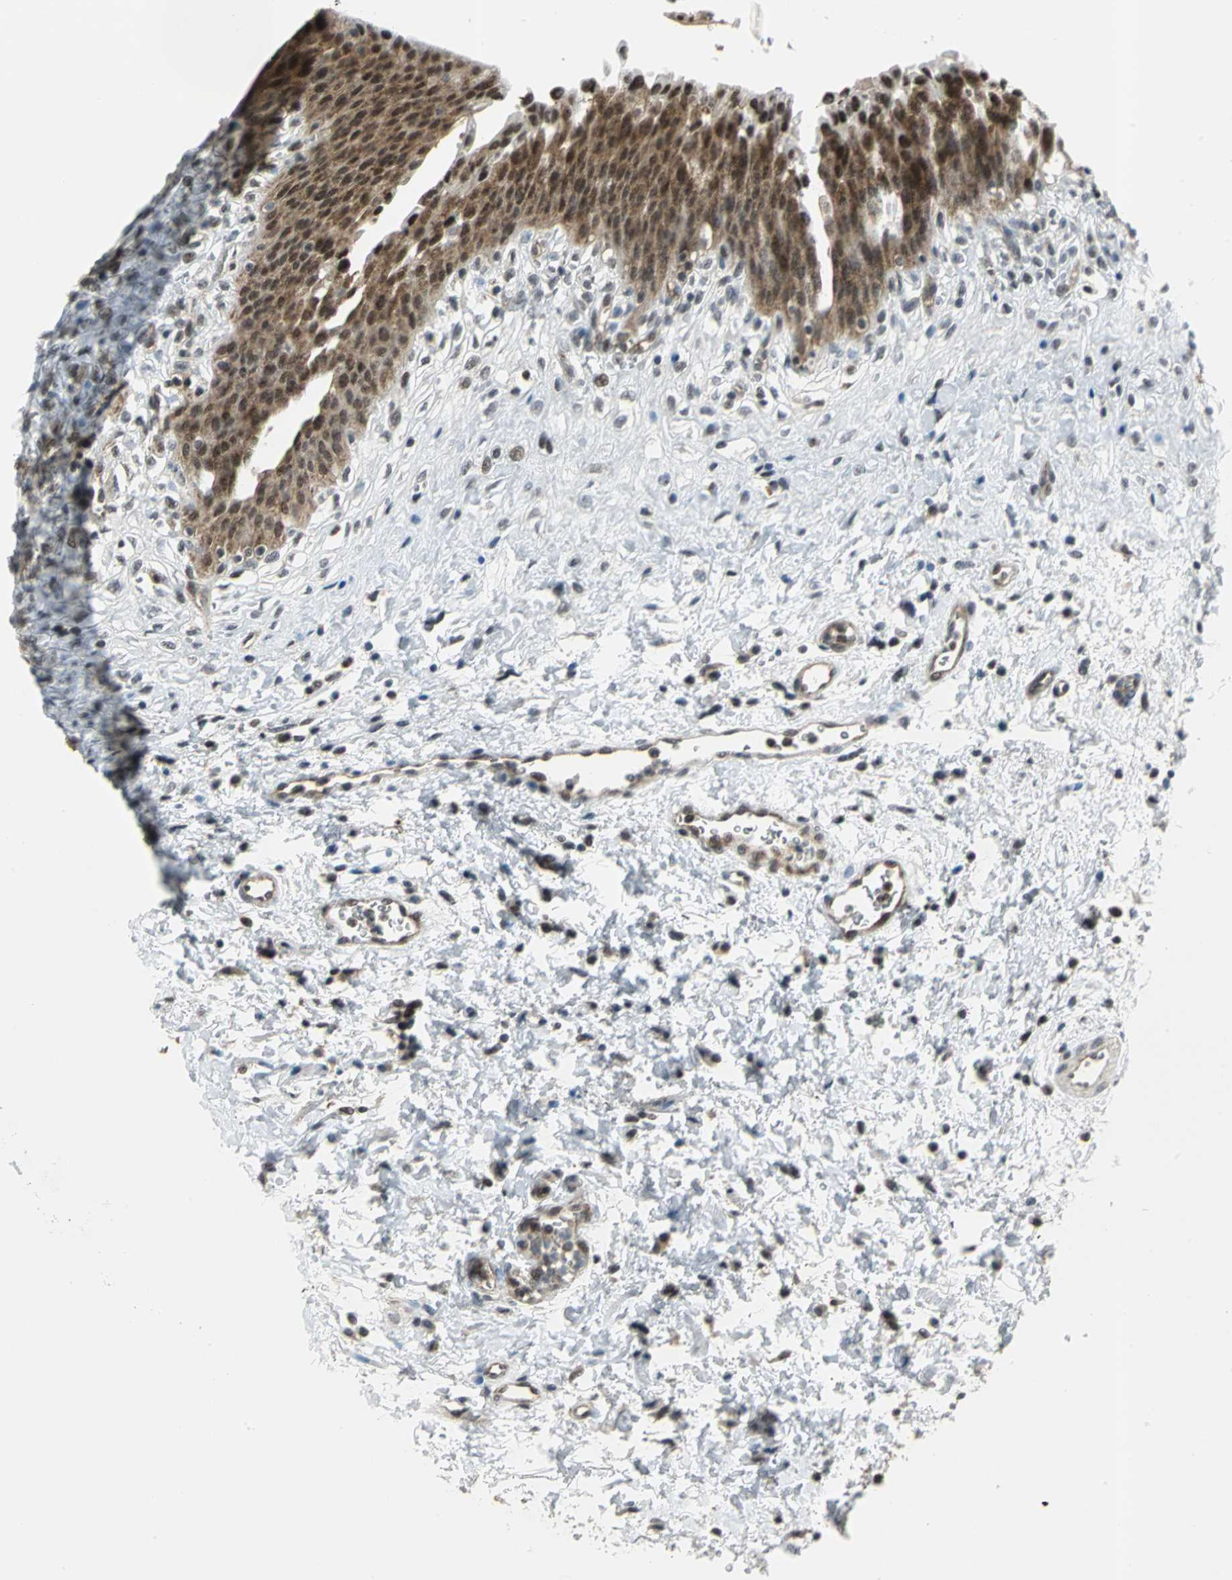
{"staining": {"intensity": "moderate", "quantity": ">75%", "location": "cytoplasmic/membranous,nuclear"}, "tissue": "urinary bladder", "cell_type": "Urothelial cells", "image_type": "normal", "snomed": [{"axis": "morphology", "description": "Normal tissue, NOS"}, {"axis": "morphology", "description": "Dysplasia, NOS"}, {"axis": "topography", "description": "Urinary bladder"}], "caption": "Human urinary bladder stained for a protein (brown) reveals moderate cytoplasmic/membranous,nuclear positive staining in approximately >75% of urothelial cells.", "gene": "PSMA4", "patient": {"sex": "male", "age": 35}}